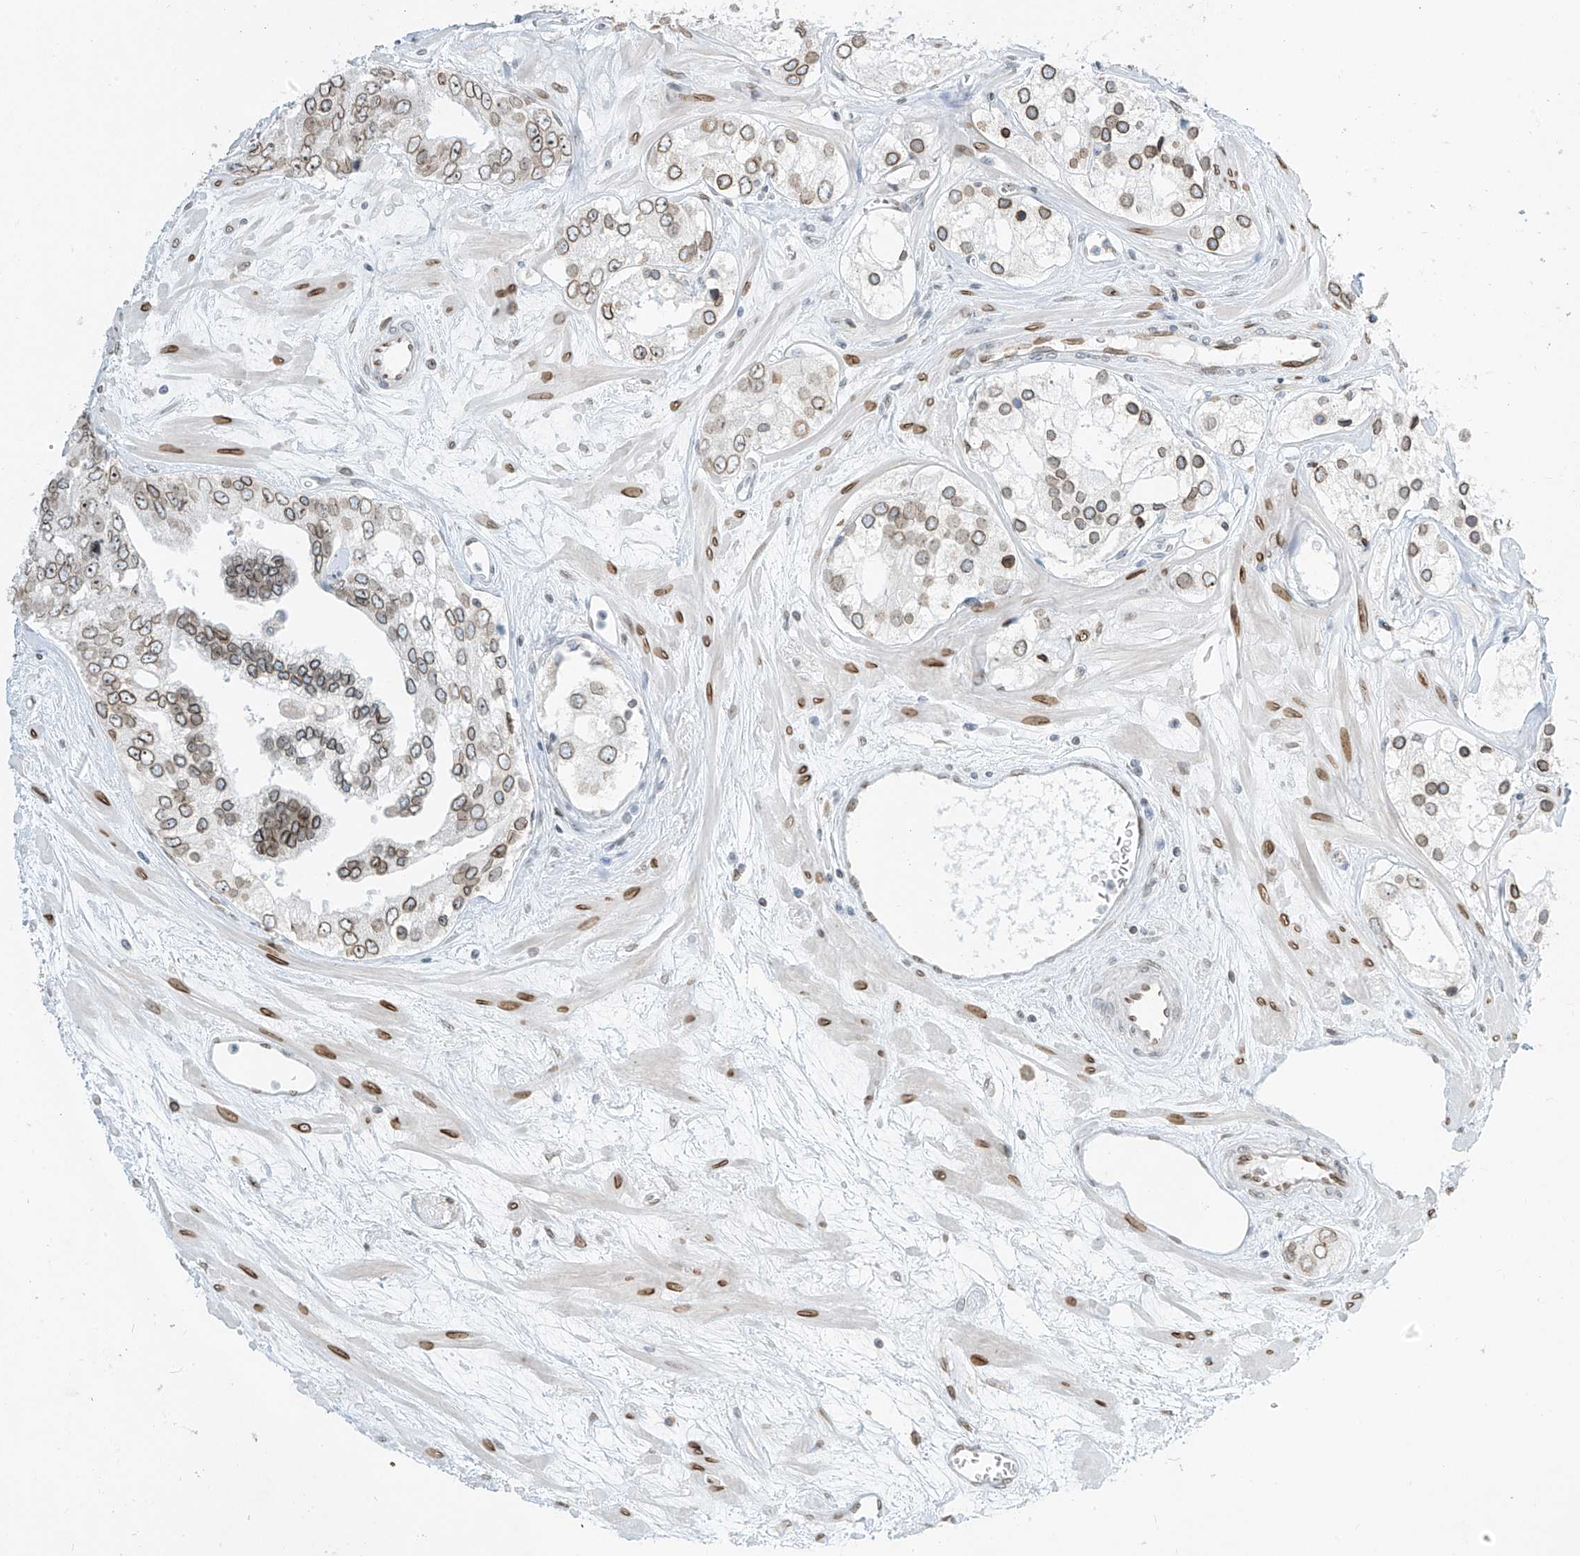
{"staining": {"intensity": "weak", "quantity": "25%-75%", "location": "cytoplasmic/membranous,nuclear"}, "tissue": "prostate cancer", "cell_type": "Tumor cells", "image_type": "cancer", "snomed": [{"axis": "morphology", "description": "Adenocarcinoma, High grade"}, {"axis": "topography", "description": "Prostate"}], "caption": "Immunohistochemistry (DAB (3,3'-diaminobenzidine)) staining of high-grade adenocarcinoma (prostate) exhibits weak cytoplasmic/membranous and nuclear protein staining in about 25%-75% of tumor cells. Using DAB (brown) and hematoxylin (blue) stains, captured at high magnification using brightfield microscopy.", "gene": "SAMD15", "patient": {"sex": "male", "age": 66}}